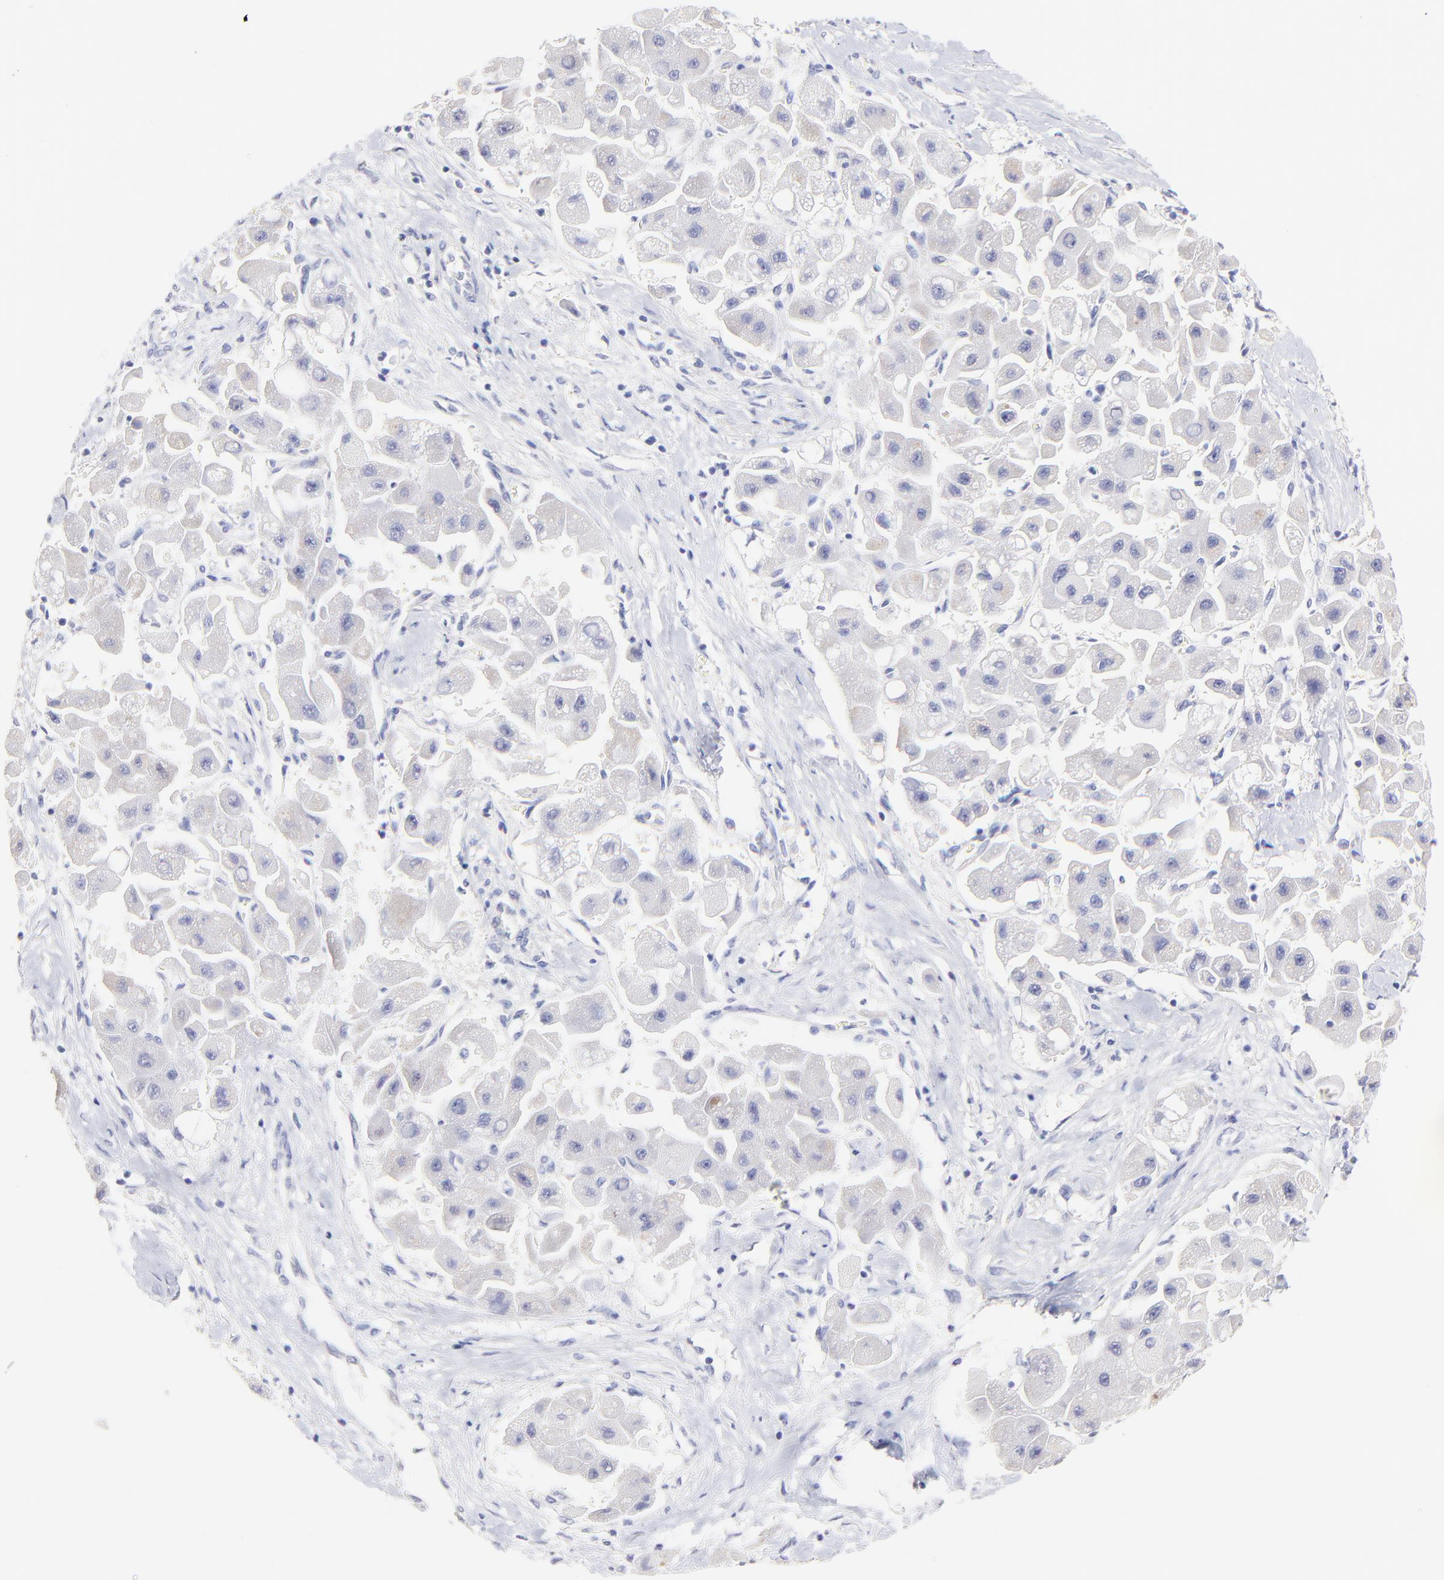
{"staining": {"intensity": "weak", "quantity": "<25%", "location": "cytoplasmic/membranous"}, "tissue": "liver cancer", "cell_type": "Tumor cells", "image_type": "cancer", "snomed": [{"axis": "morphology", "description": "Carcinoma, Hepatocellular, NOS"}, {"axis": "topography", "description": "Liver"}], "caption": "High power microscopy micrograph of an immunohistochemistry photomicrograph of liver cancer, revealing no significant staining in tumor cells.", "gene": "CFAP57", "patient": {"sex": "male", "age": 24}}